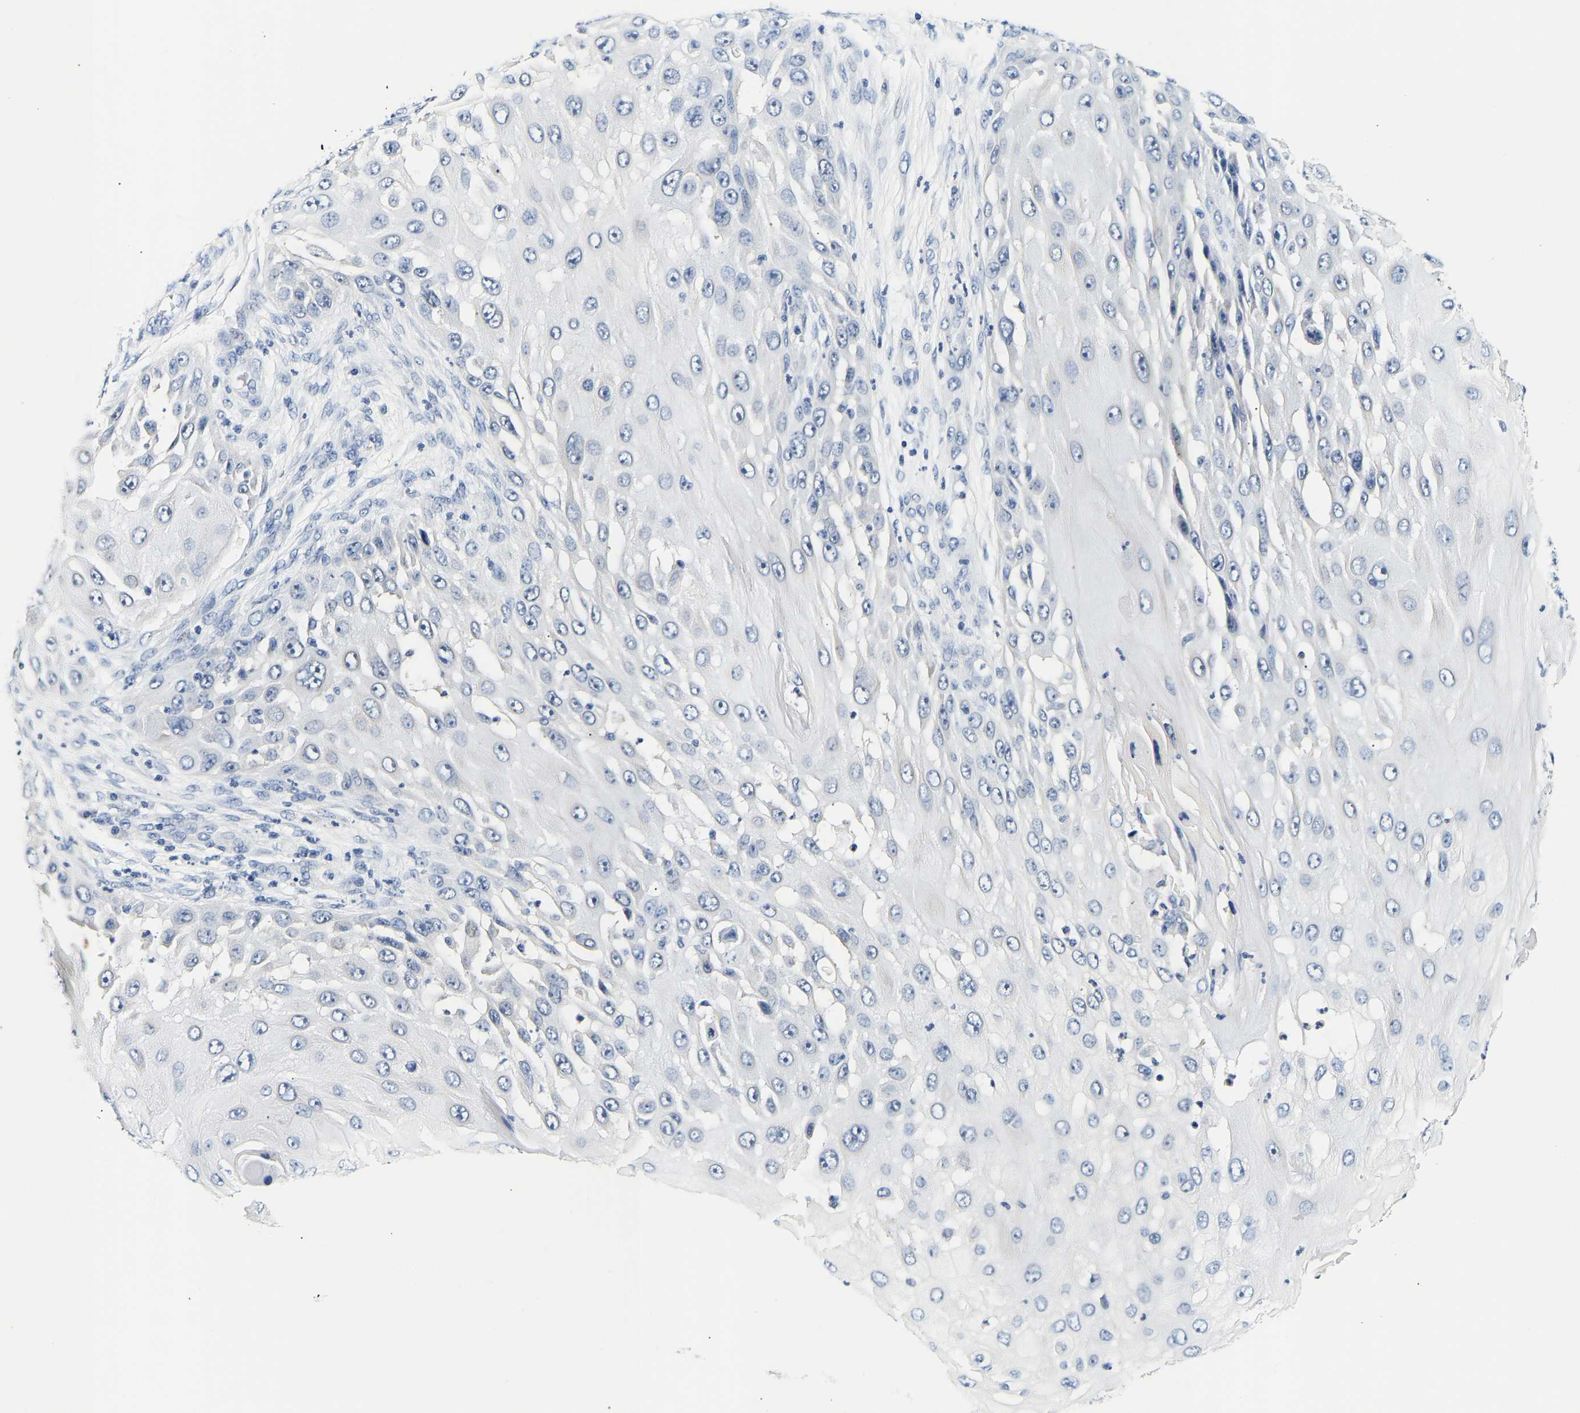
{"staining": {"intensity": "negative", "quantity": "none", "location": "none"}, "tissue": "skin cancer", "cell_type": "Tumor cells", "image_type": "cancer", "snomed": [{"axis": "morphology", "description": "Squamous cell carcinoma, NOS"}, {"axis": "topography", "description": "Skin"}], "caption": "The micrograph reveals no staining of tumor cells in skin cancer. Brightfield microscopy of immunohistochemistry stained with DAB (brown) and hematoxylin (blue), captured at high magnification.", "gene": "UCHL3", "patient": {"sex": "female", "age": 44}}